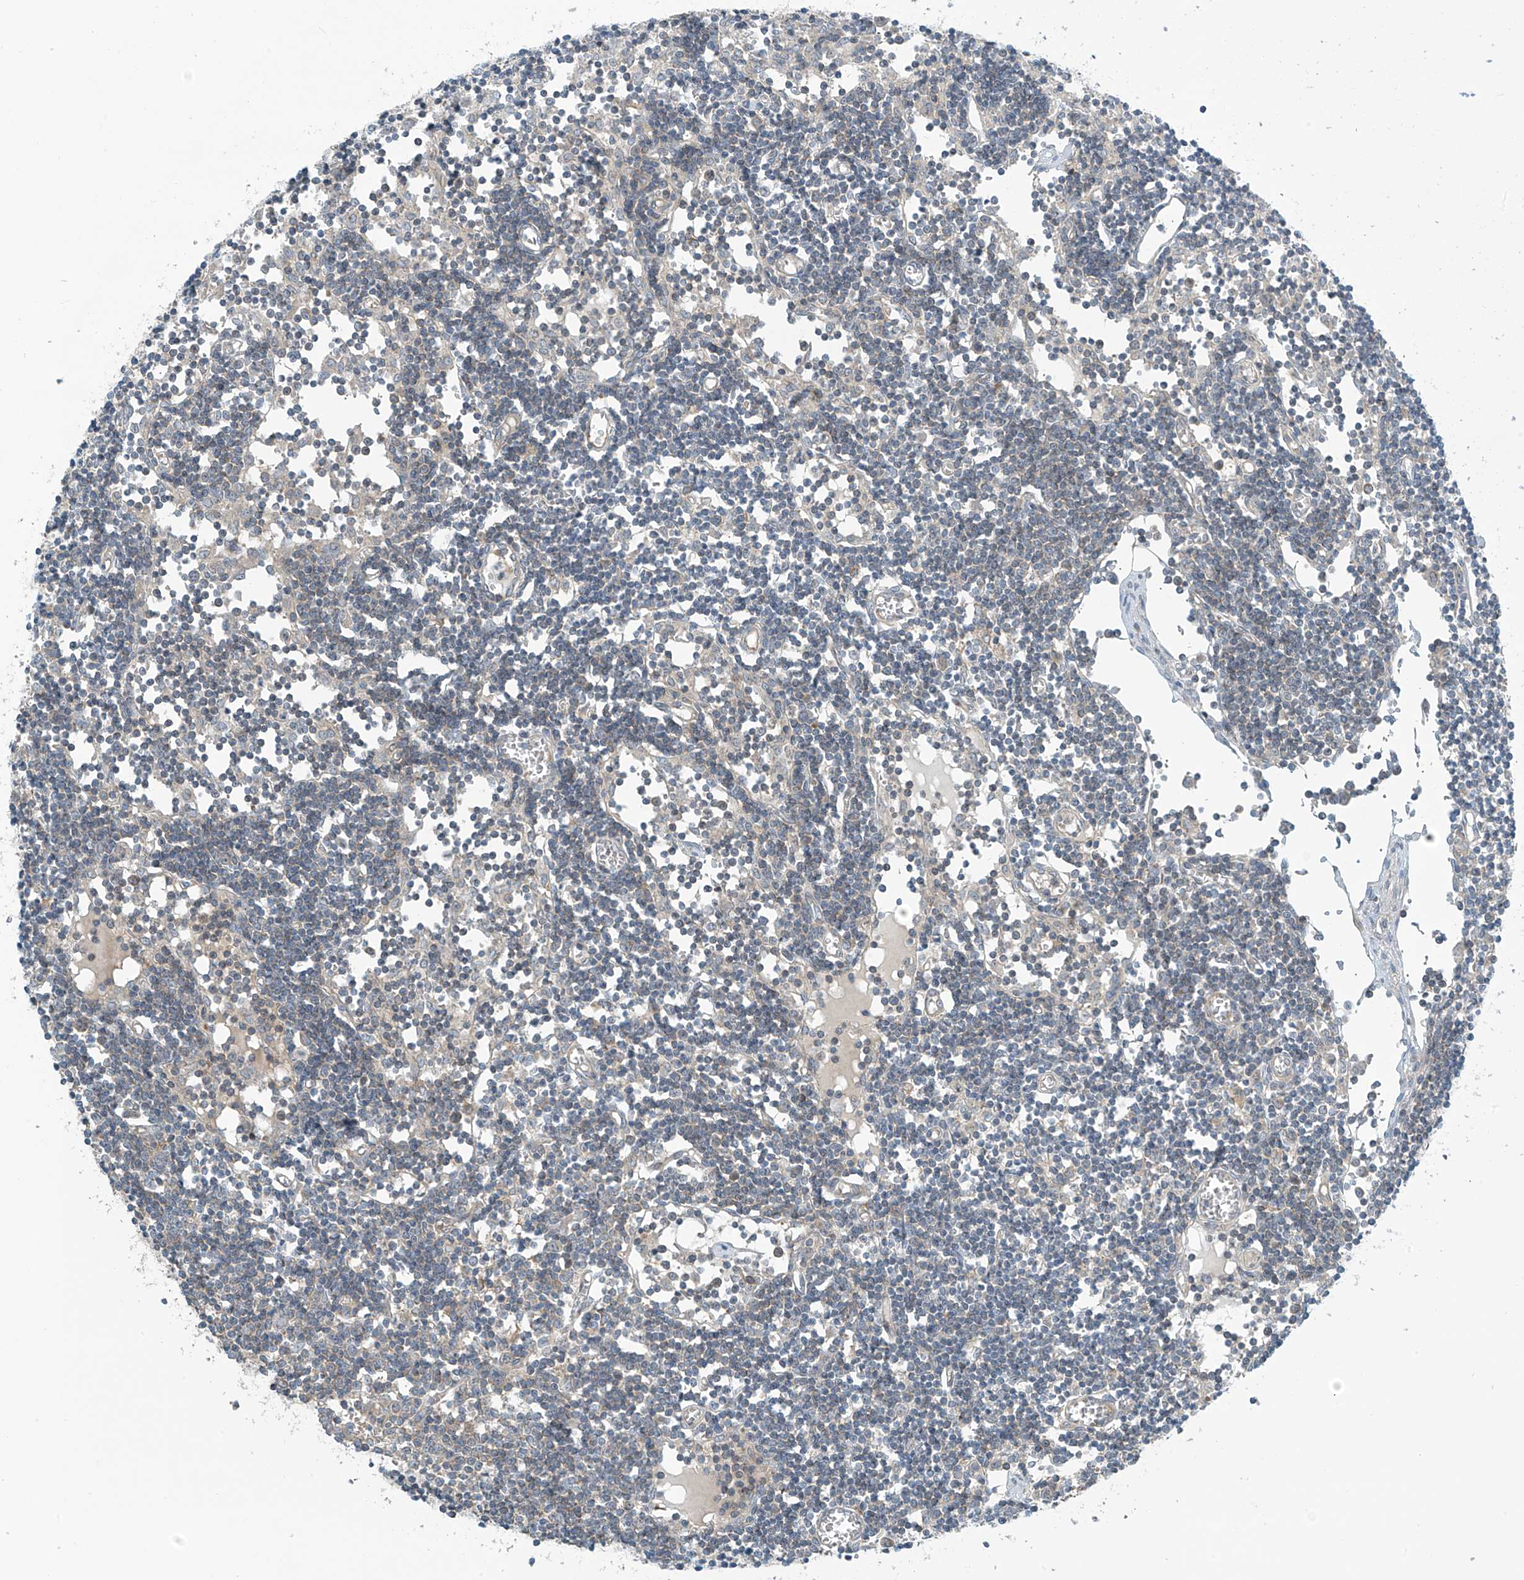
{"staining": {"intensity": "weak", "quantity": ">75%", "location": "cytoplasmic/membranous"}, "tissue": "lymph node", "cell_type": "Germinal center cells", "image_type": "normal", "snomed": [{"axis": "morphology", "description": "Normal tissue, NOS"}, {"axis": "topography", "description": "Lymph node"}], "caption": "Lymph node stained with a brown dye displays weak cytoplasmic/membranous positive staining in about >75% of germinal center cells.", "gene": "FSD1L", "patient": {"sex": "female", "age": 11}}